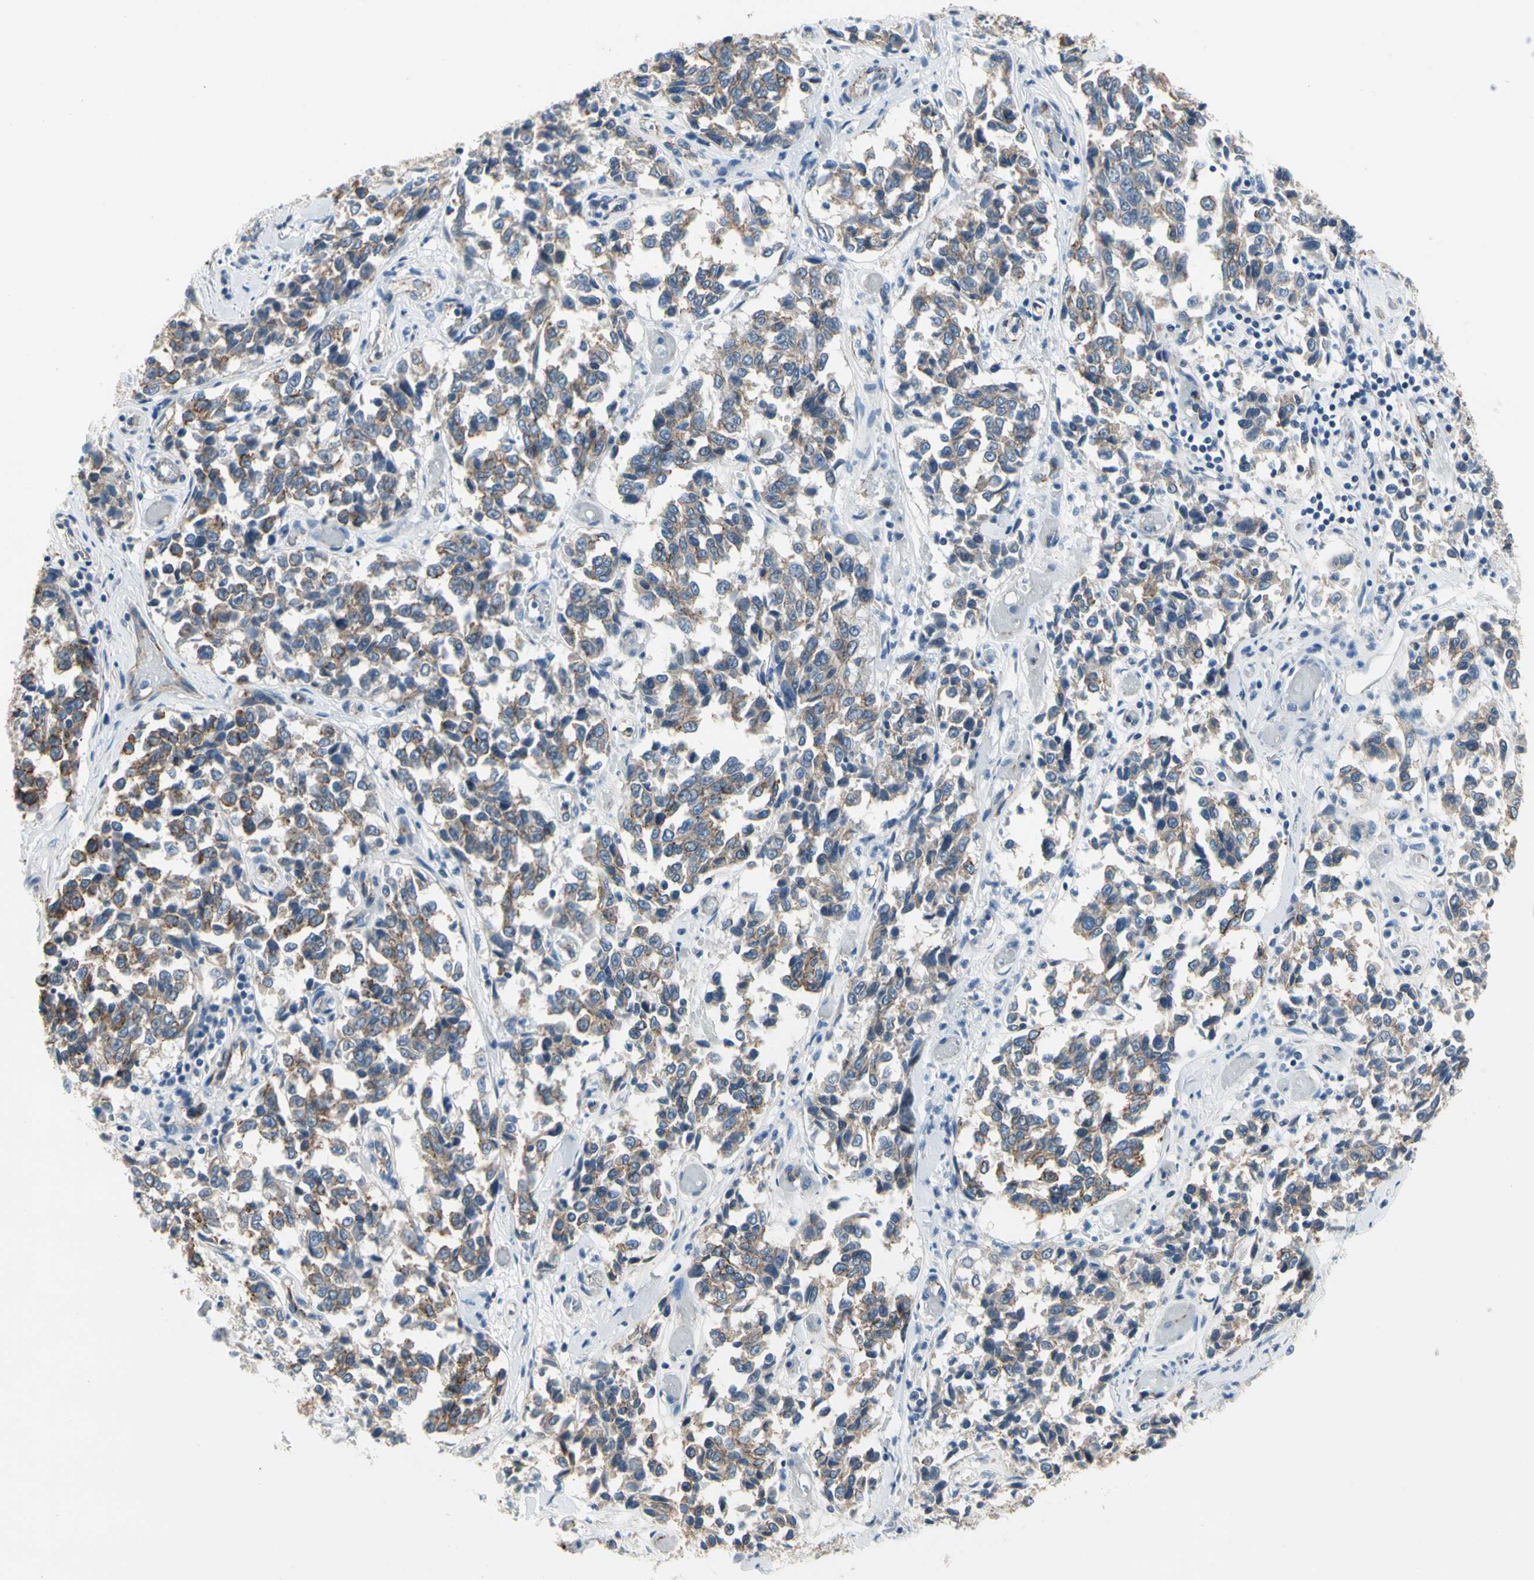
{"staining": {"intensity": "moderate", "quantity": "25%-75%", "location": "cytoplasmic/membranous"}, "tissue": "melanoma", "cell_type": "Tumor cells", "image_type": "cancer", "snomed": [{"axis": "morphology", "description": "Malignant melanoma, NOS"}, {"axis": "topography", "description": "Skin"}], "caption": "DAB (3,3'-diaminobenzidine) immunohistochemical staining of malignant melanoma reveals moderate cytoplasmic/membranous protein staining in approximately 25%-75% of tumor cells.", "gene": "LGR6", "patient": {"sex": "female", "age": 64}}